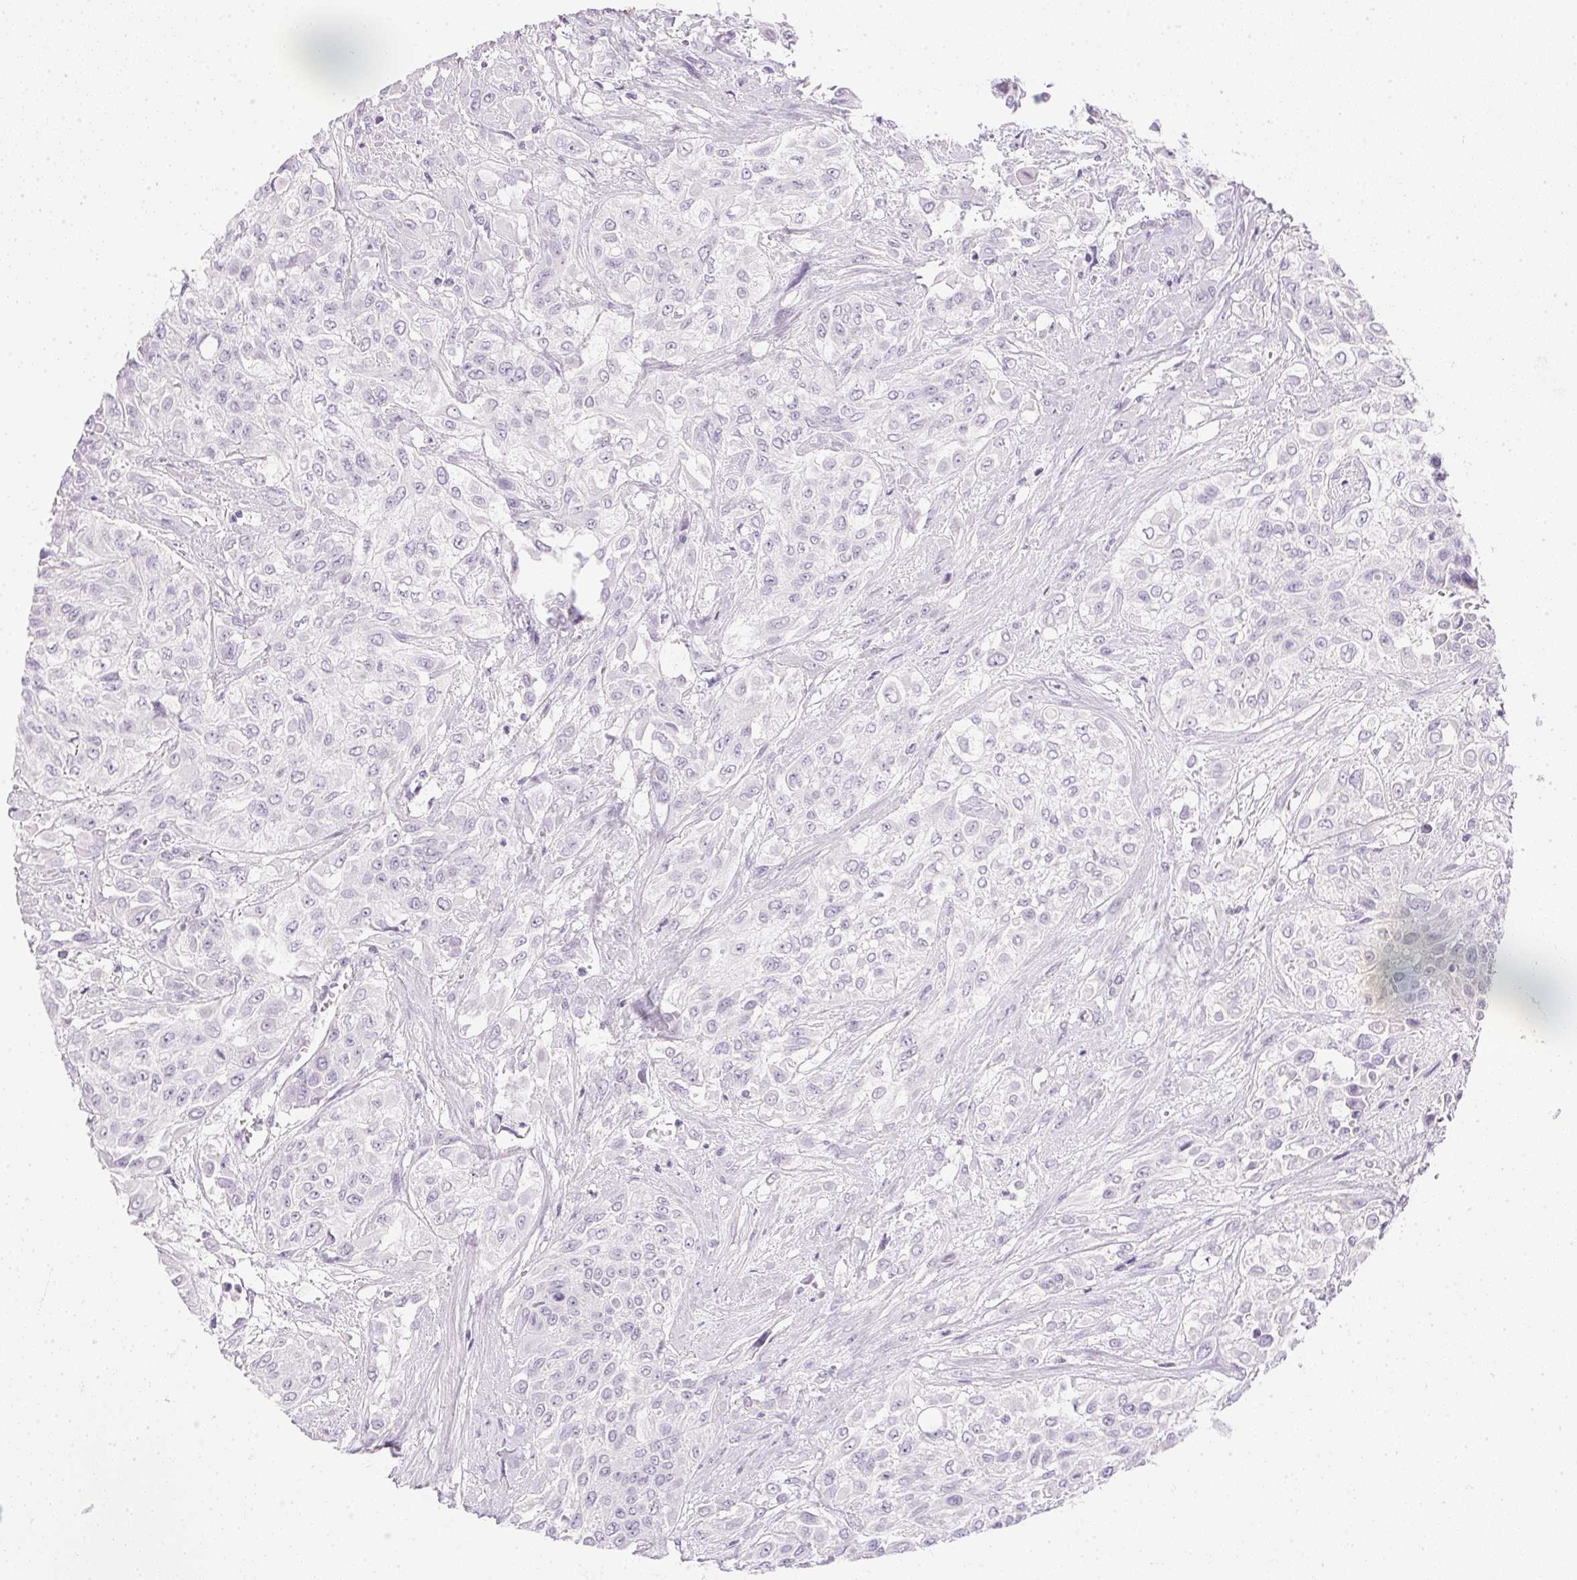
{"staining": {"intensity": "negative", "quantity": "none", "location": "none"}, "tissue": "urothelial cancer", "cell_type": "Tumor cells", "image_type": "cancer", "snomed": [{"axis": "morphology", "description": "Urothelial carcinoma, High grade"}, {"axis": "topography", "description": "Urinary bladder"}], "caption": "Image shows no protein positivity in tumor cells of urothelial cancer tissue.", "gene": "PPY", "patient": {"sex": "male", "age": 57}}